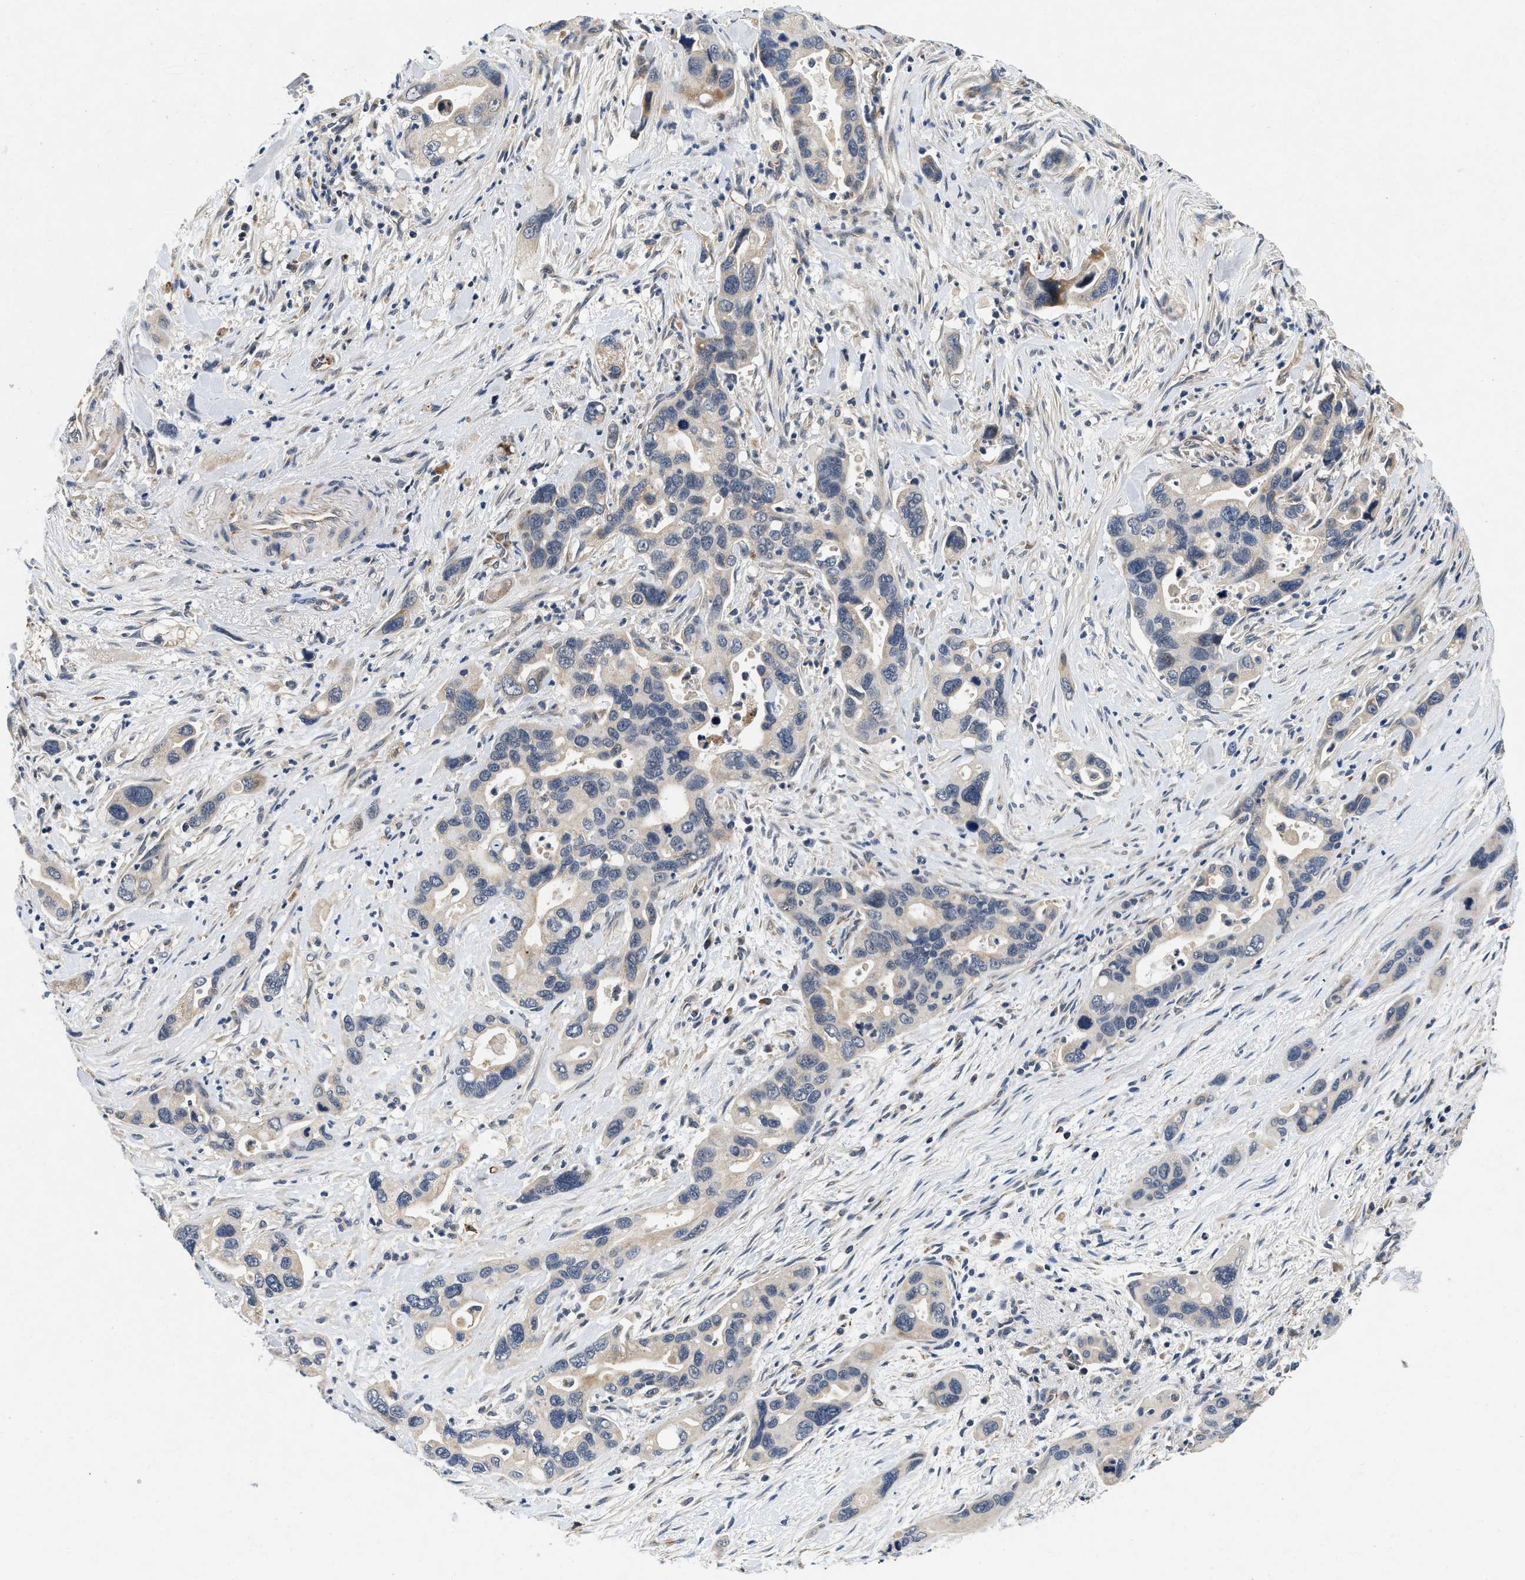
{"staining": {"intensity": "negative", "quantity": "none", "location": "none"}, "tissue": "pancreatic cancer", "cell_type": "Tumor cells", "image_type": "cancer", "snomed": [{"axis": "morphology", "description": "Adenocarcinoma, NOS"}, {"axis": "topography", "description": "Pancreas"}], "caption": "IHC histopathology image of pancreatic adenocarcinoma stained for a protein (brown), which displays no expression in tumor cells.", "gene": "PDP1", "patient": {"sex": "female", "age": 70}}